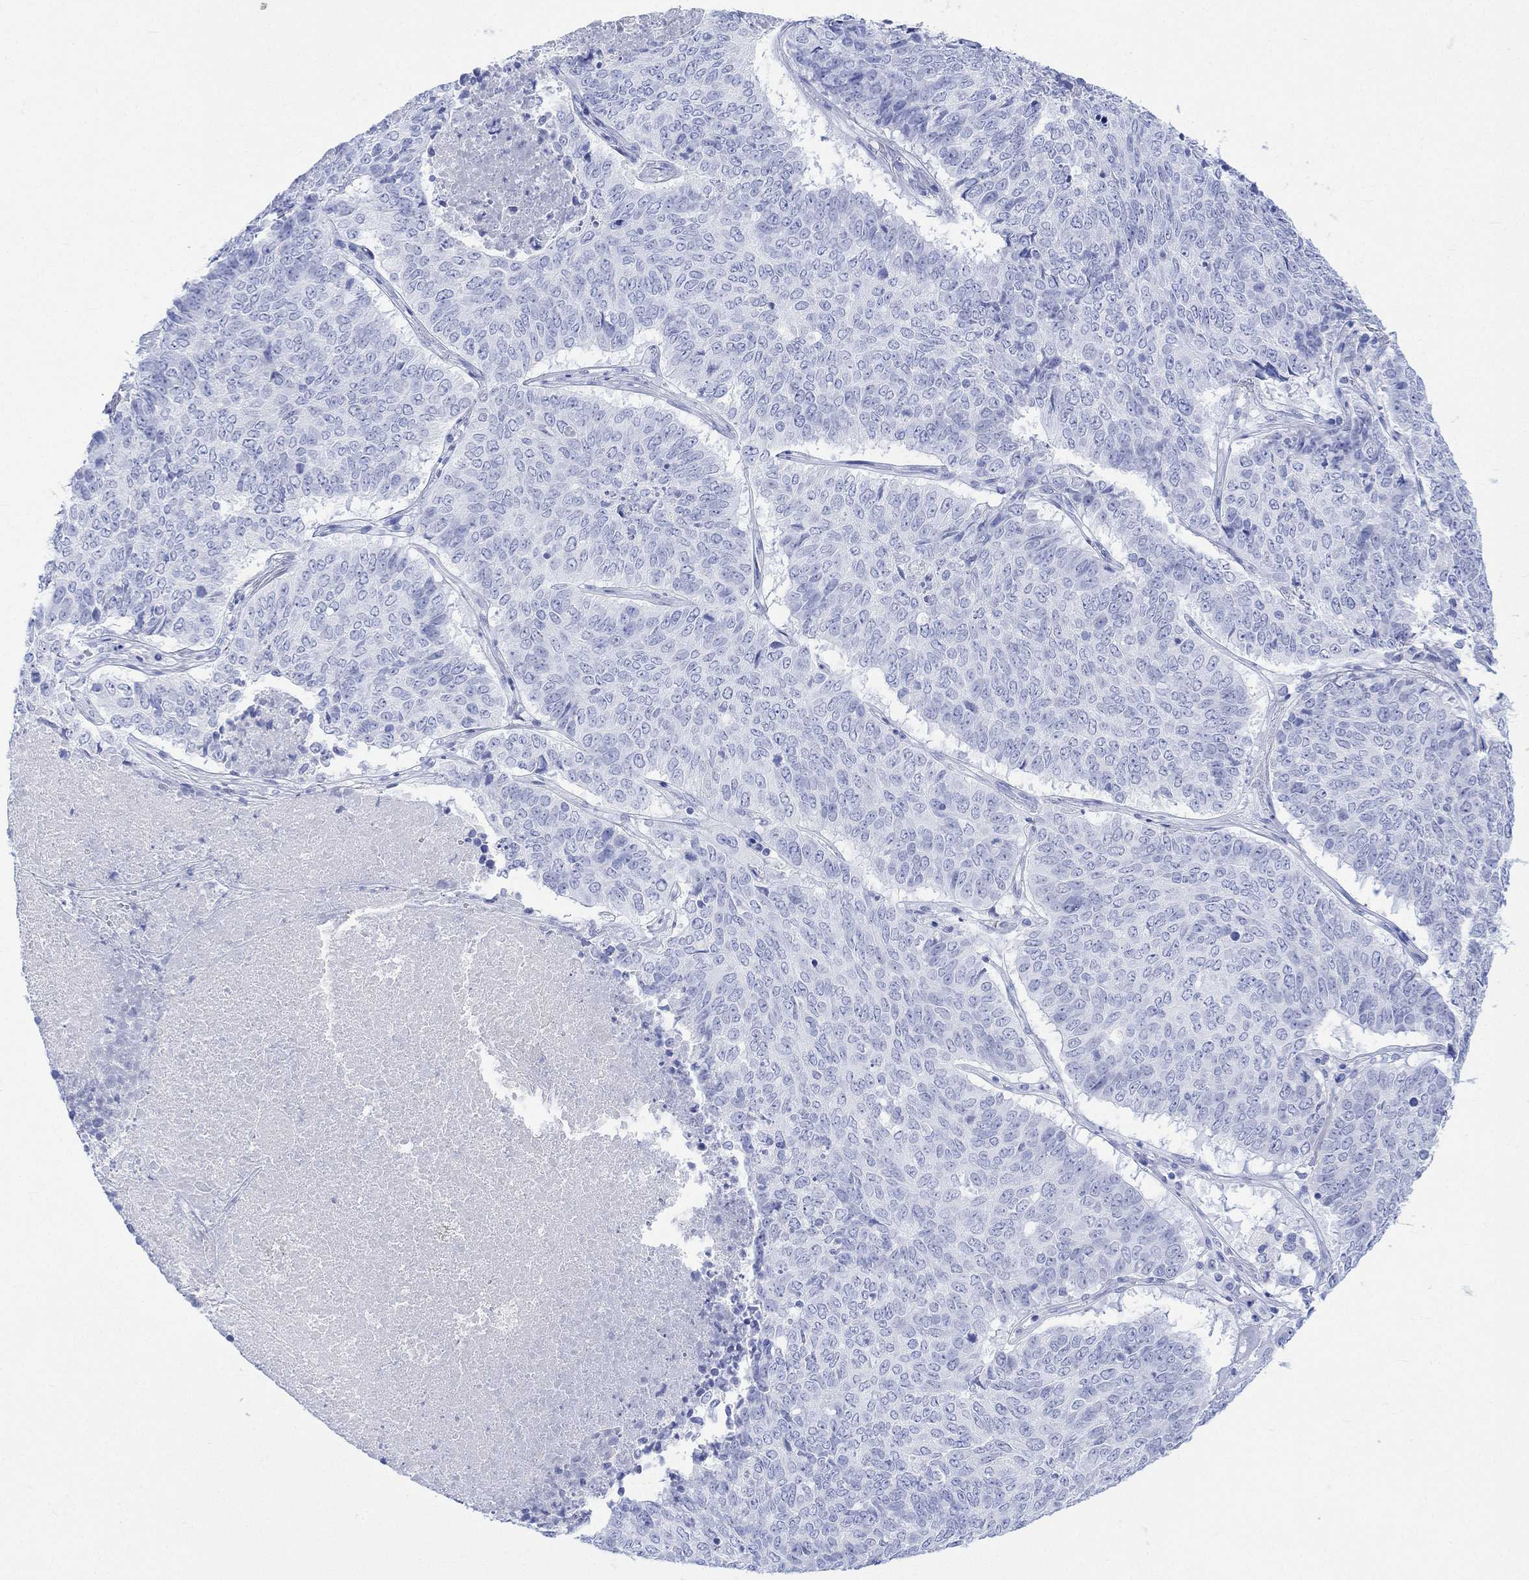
{"staining": {"intensity": "negative", "quantity": "none", "location": "none"}, "tissue": "lung cancer", "cell_type": "Tumor cells", "image_type": "cancer", "snomed": [{"axis": "morphology", "description": "Squamous cell carcinoma, NOS"}, {"axis": "topography", "description": "Lung"}], "caption": "This is an immunohistochemistry (IHC) histopathology image of human squamous cell carcinoma (lung). There is no expression in tumor cells.", "gene": "CELF4", "patient": {"sex": "male", "age": 64}}